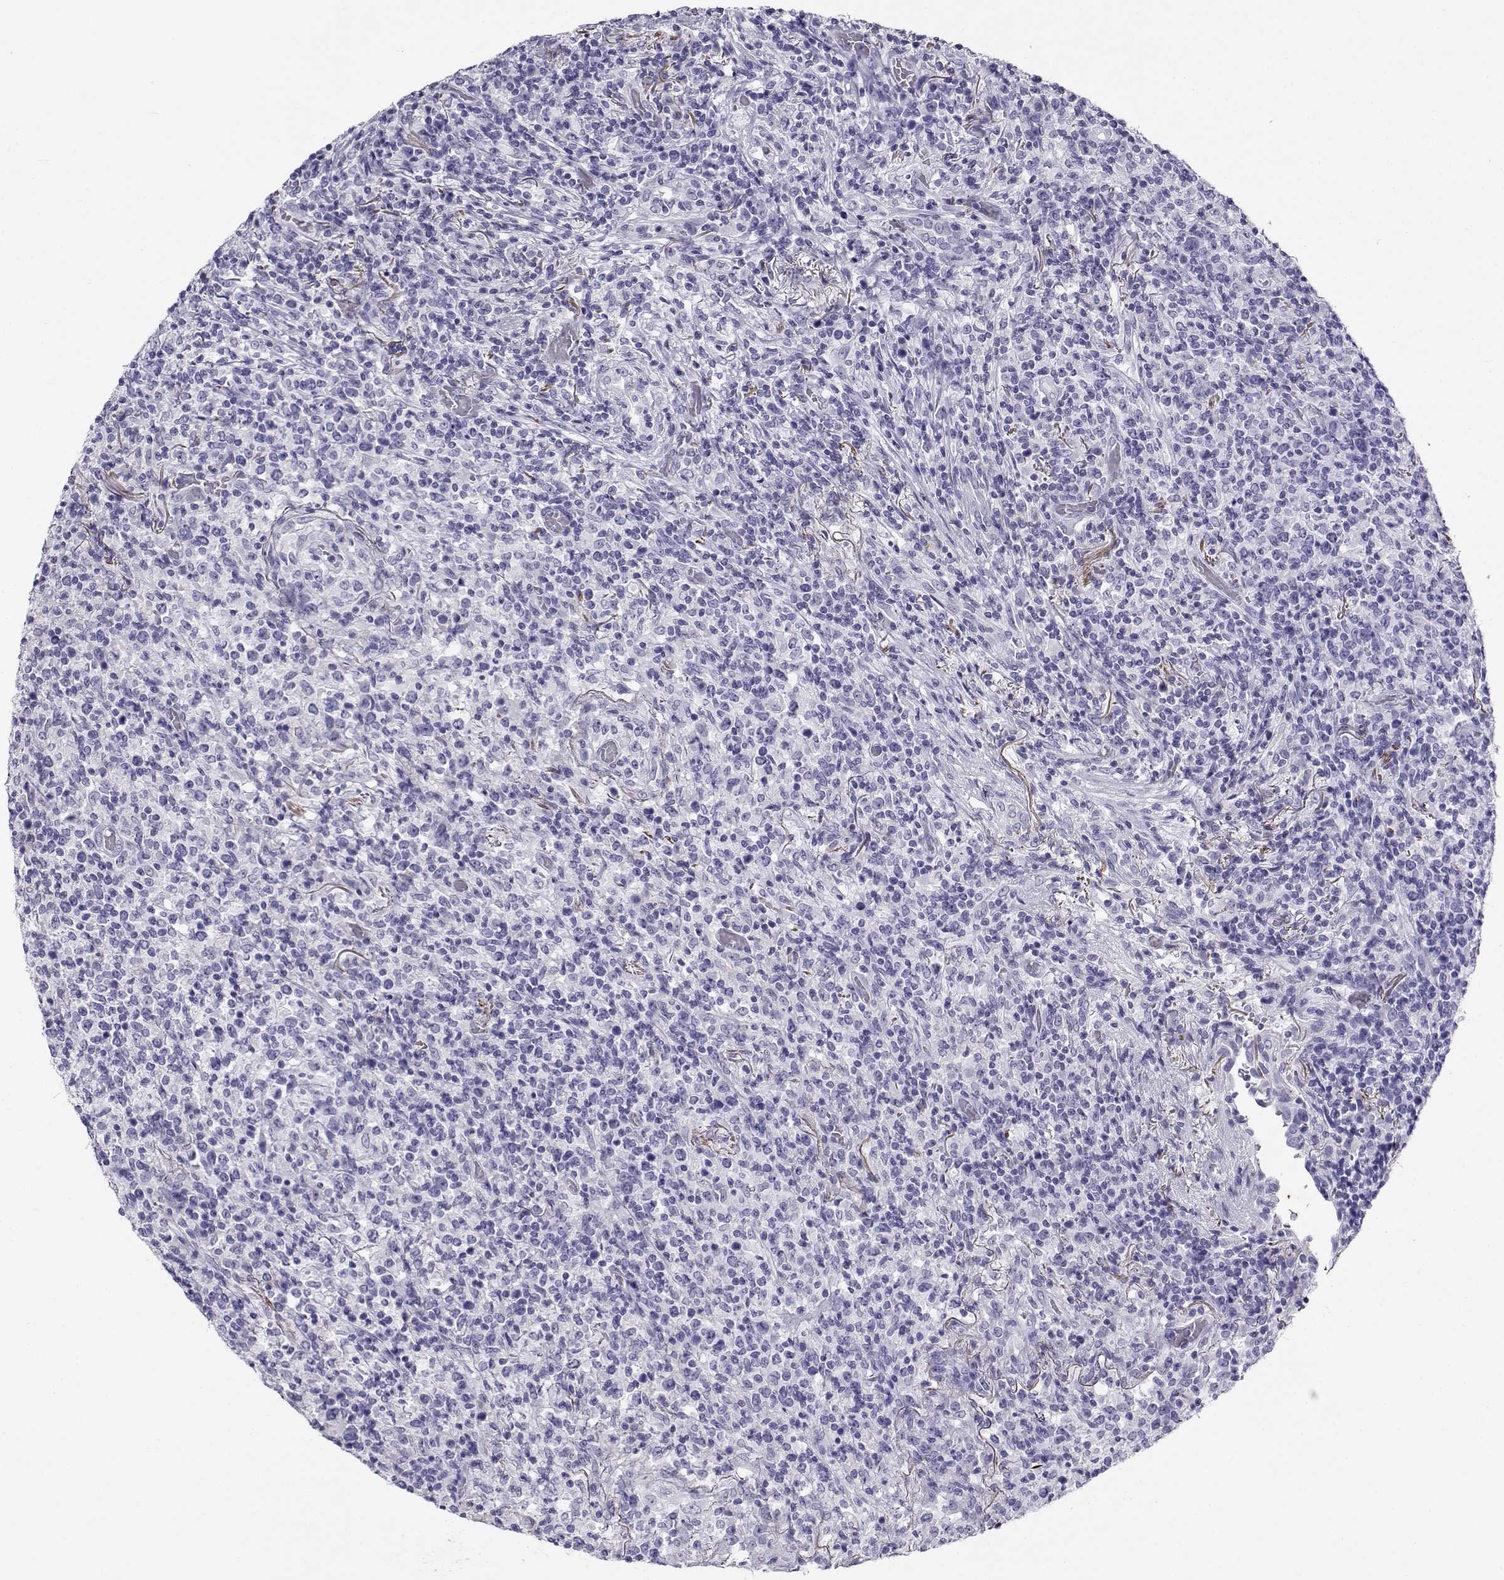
{"staining": {"intensity": "negative", "quantity": "none", "location": "none"}, "tissue": "lymphoma", "cell_type": "Tumor cells", "image_type": "cancer", "snomed": [{"axis": "morphology", "description": "Malignant lymphoma, non-Hodgkin's type, High grade"}, {"axis": "topography", "description": "Lung"}], "caption": "This is a photomicrograph of immunohistochemistry (IHC) staining of high-grade malignant lymphoma, non-Hodgkin's type, which shows no positivity in tumor cells.", "gene": "RHOXF2", "patient": {"sex": "male", "age": 79}}